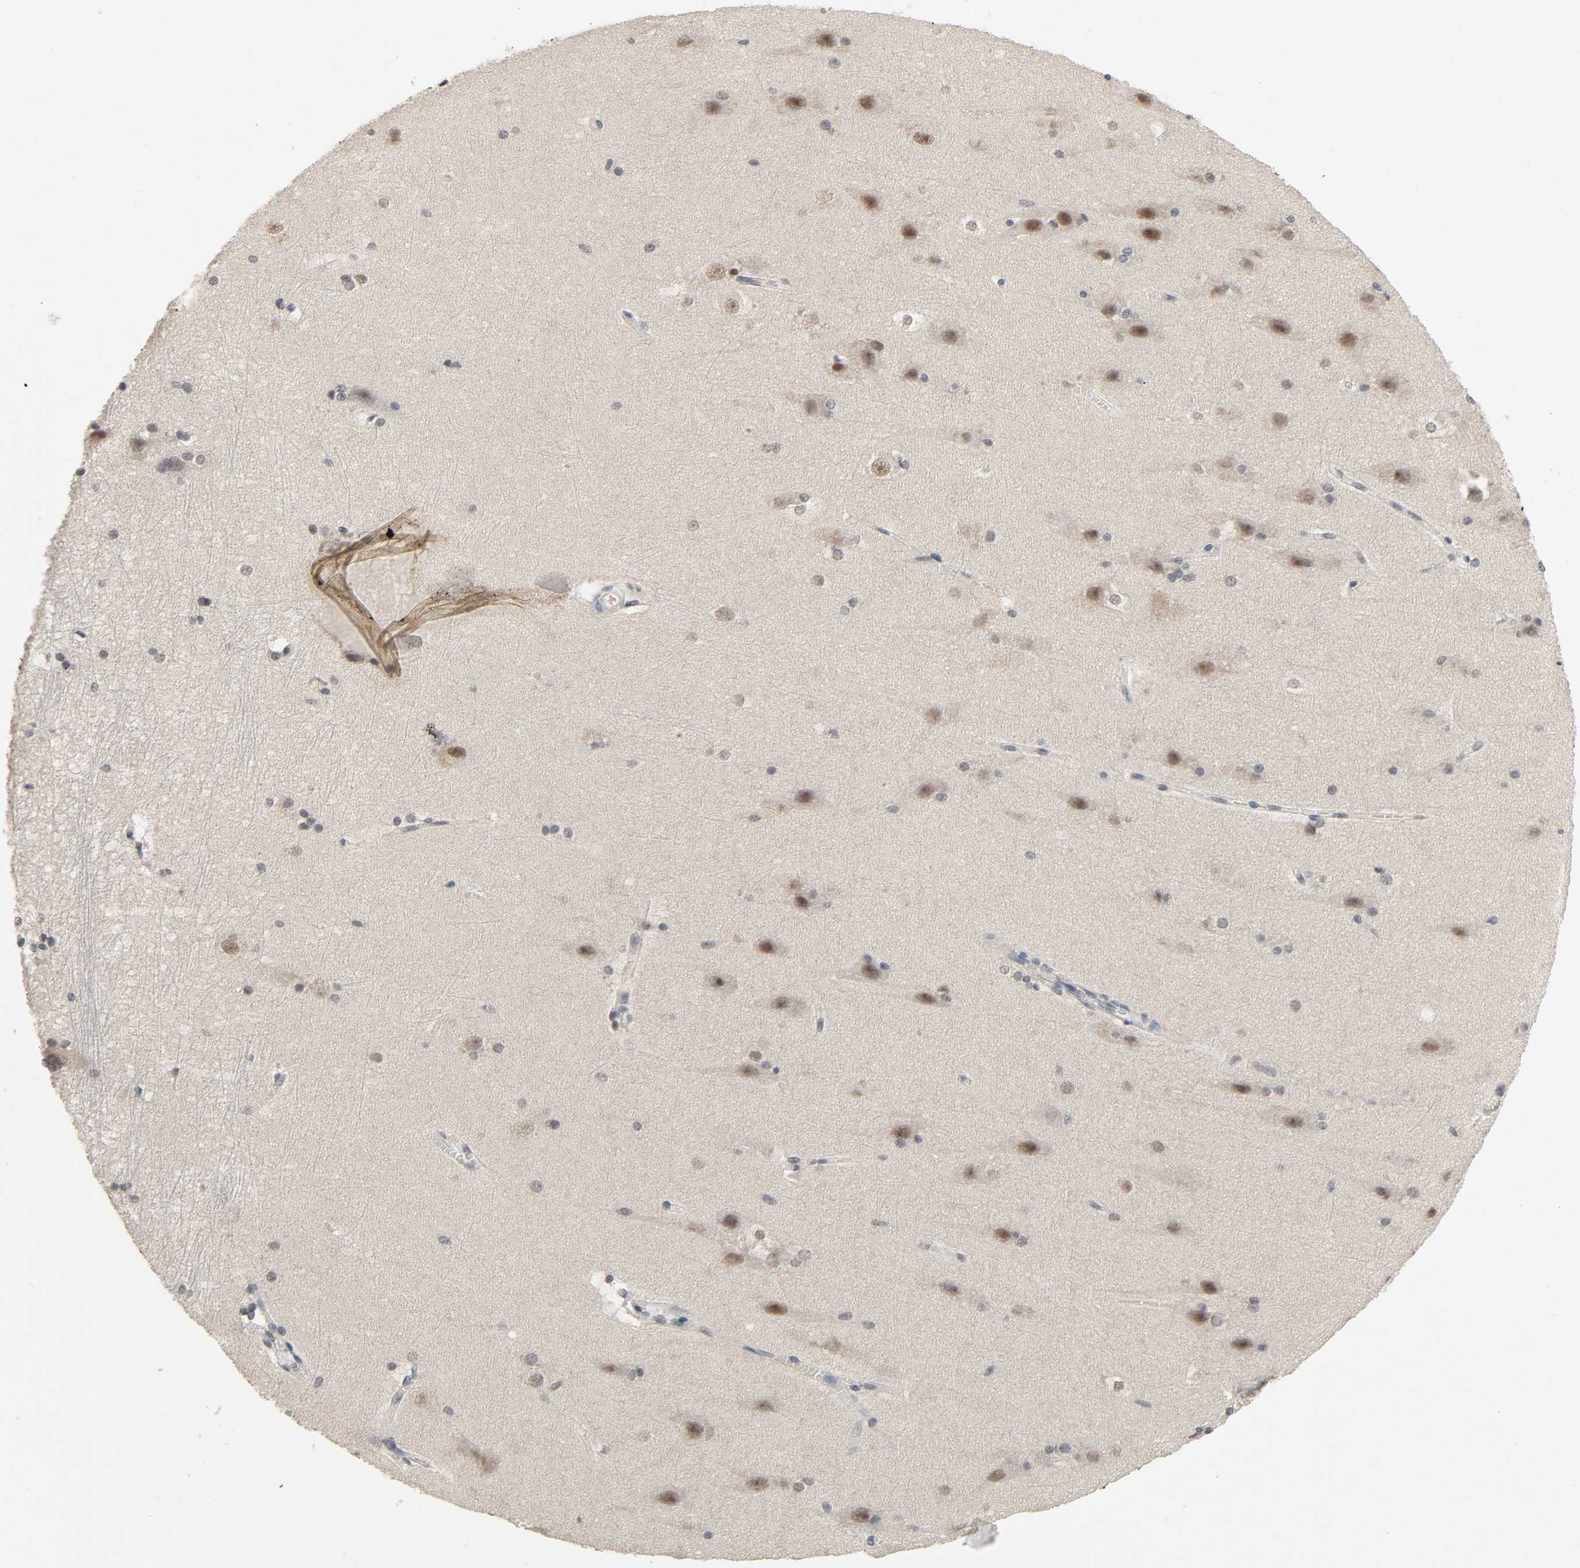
{"staining": {"intensity": "negative", "quantity": "none", "location": "none"}, "tissue": "hippocampus", "cell_type": "Glial cells", "image_type": "normal", "snomed": [{"axis": "morphology", "description": "Normal tissue, NOS"}, {"axis": "topography", "description": "Hippocampus"}], "caption": "Human hippocampus stained for a protein using immunohistochemistry (IHC) displays no positivity in glial cells.", "gene": "MAPKAPK5", "patient": {"sex": "female", "age": 19}}